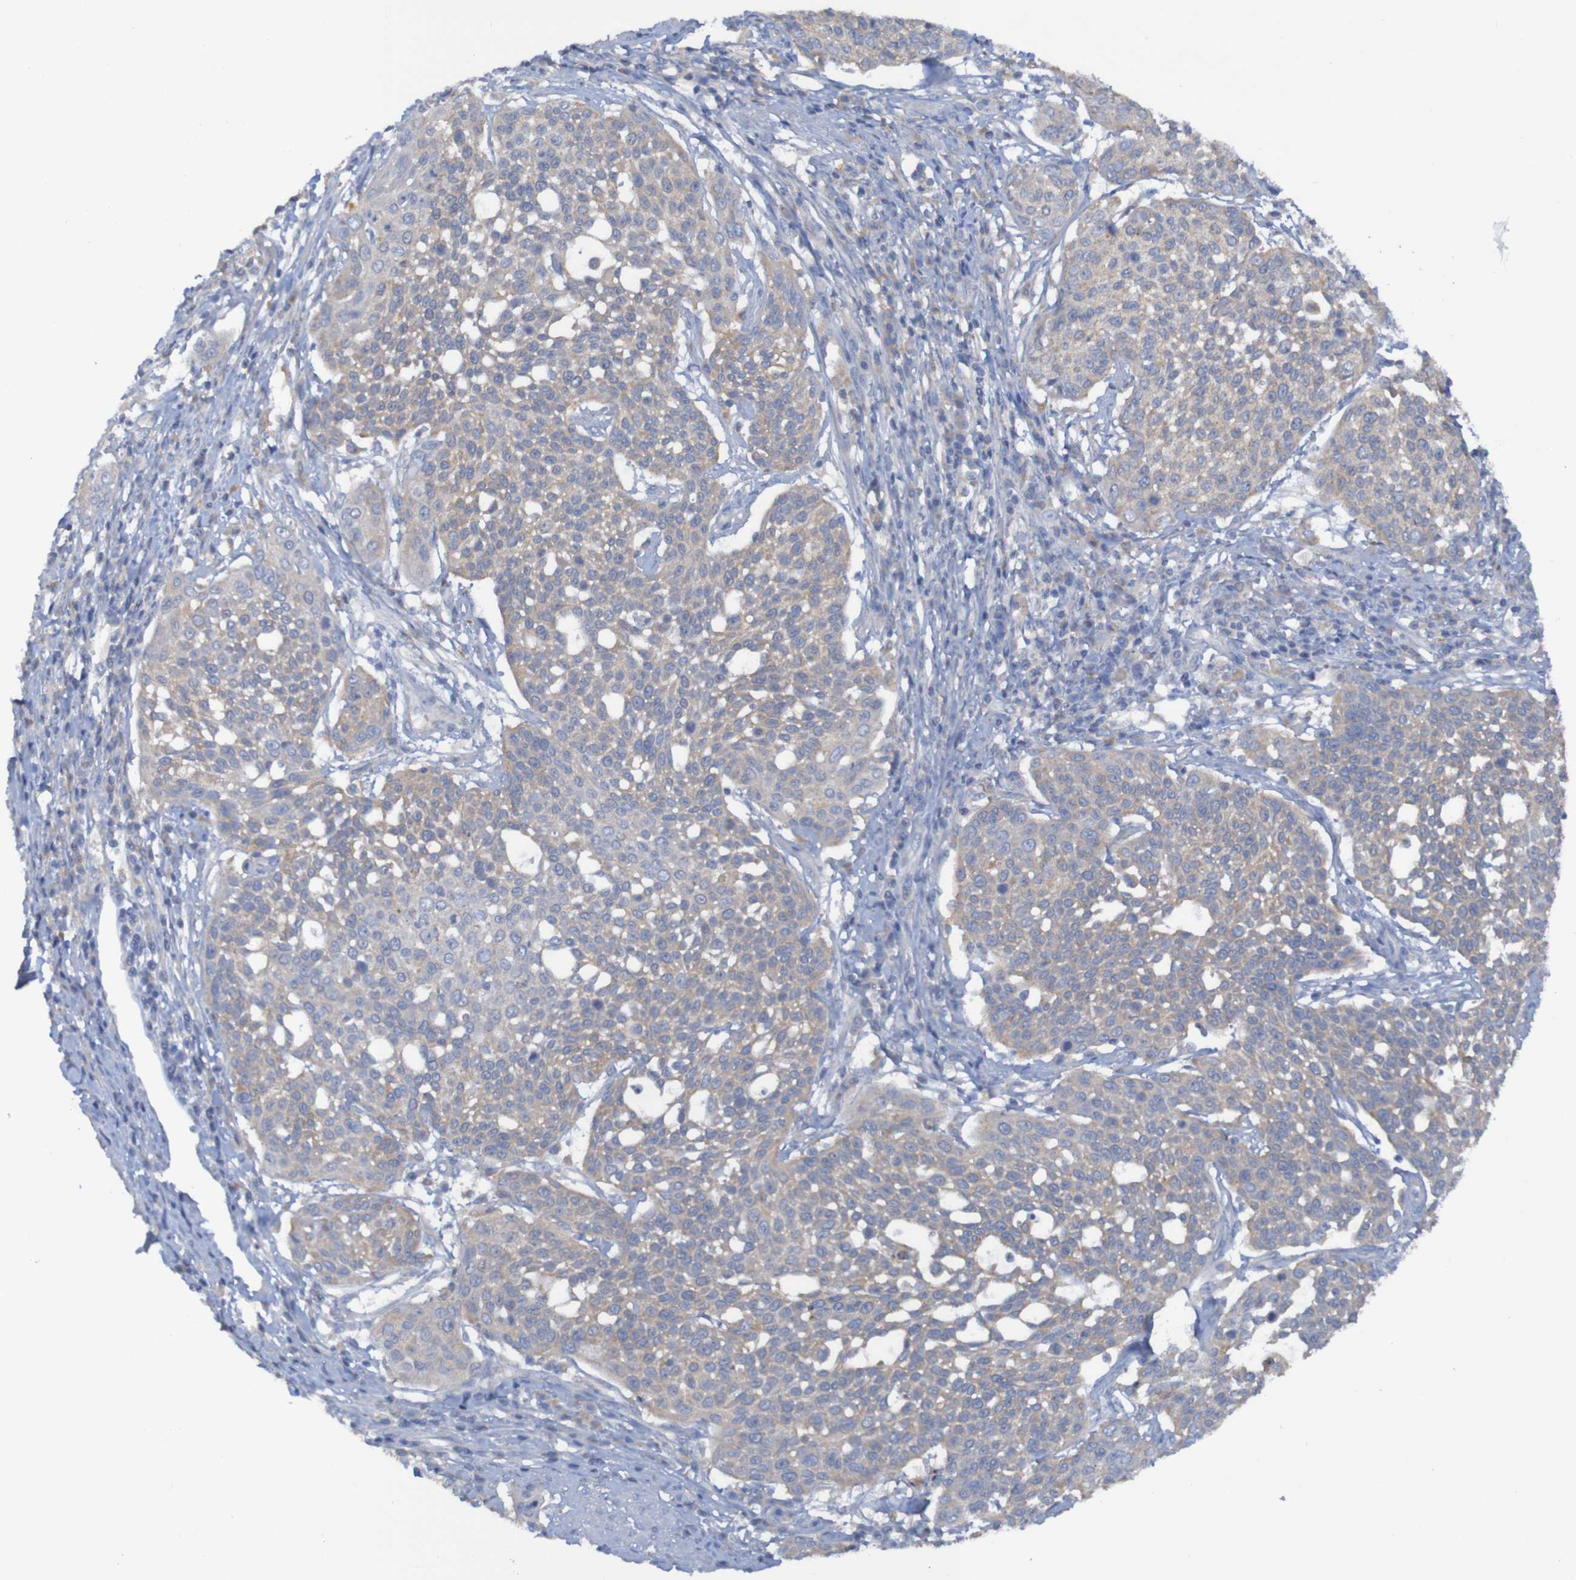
{"staining": {"intensity": "moderate", "quantity": "25%-75%", "location": "cytoplasmic/membranous"}, "tissue": "cervical cancer", "cell_type": "Tumor cells", "image_type": "cancer", "snomed": [{"axis": "morphology", "description": "Squamous cell carcinoma, NOS"}, {"axis": "topography", "description": "Cervix"}], "caption": "Tumor cells display moderate cytoplasmic/membranous expression in approximately 25%-75% of cells in squamous cell carcinoma (cervical). Ihc stains the protein in brown and the nuclei are stained blue.", "gene": "ARHGEF16", "patient": {"sex": "female", "age": 34}}